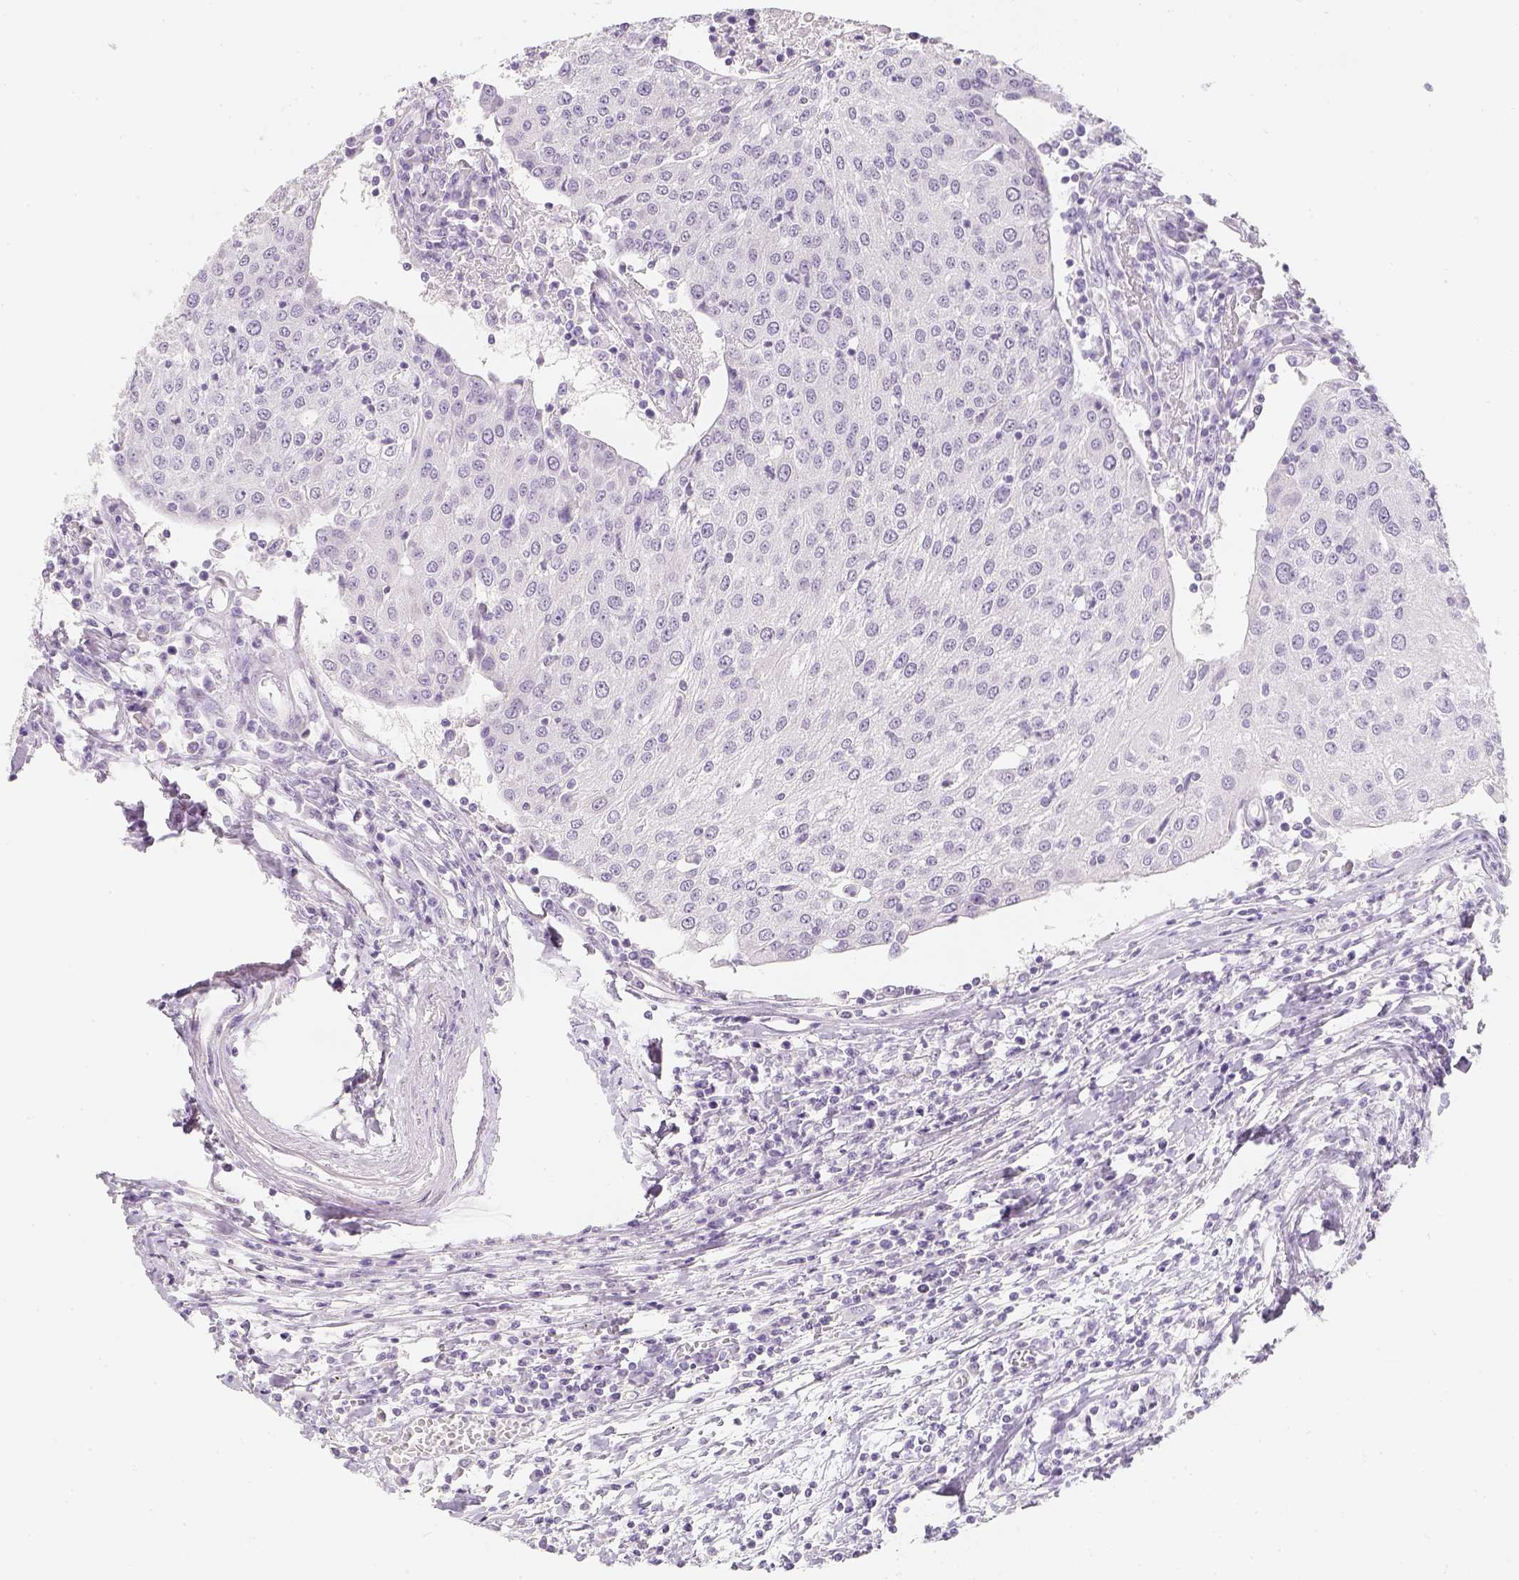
{"staining": {"intensity": "negative", "quantity": "none", "location": "none"}, "tissue": "urothelial cancer", "cell_type": "Tumor cells", "image_type": "cancer", "snomed": [{"axis": "morphology", "description": "Urothelial carcinoma, High grade"}, {"axis": "topography", "description": "Urinary bladder"}], "caption": "Tumor cells show no significant expression in urothelial cancer.", "gene": "SLC18A1", "patient": {"sex": "female", "age": 85}}